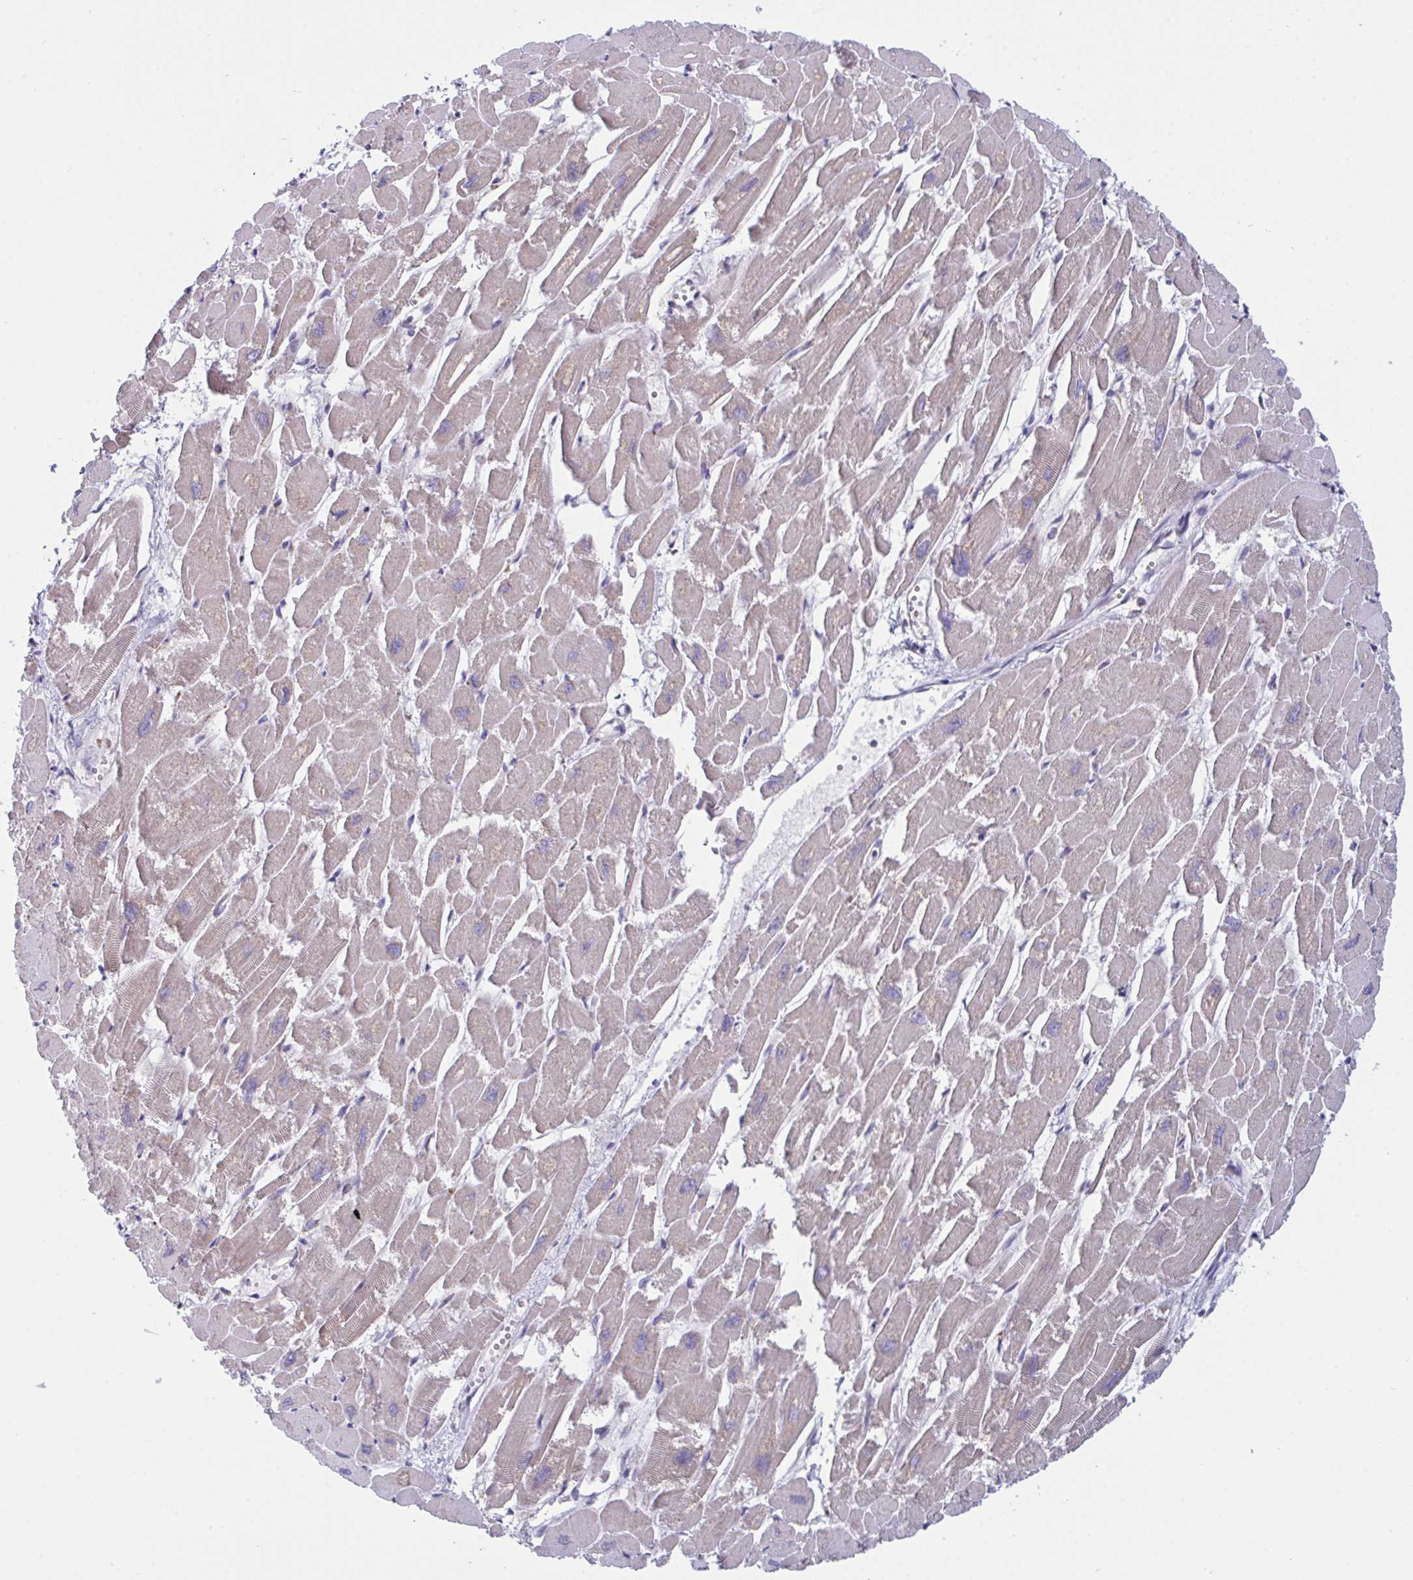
{"staining": {"intensity": "weak", "quantity": "<25%", "location": "cytoplasmic/membranous"}, "tissue": "heart muscle", "cell_type": "Cardiomyocytes", "image_type": "normal", "snomed": [{"axis": "morphology", "description": "Normal tissue, NOS"}, {"axis": "topography", "description": "Heart"}], "caption": "The photomicrograph reveals no staining of cardiomyocytes in benign heart muscle.", "gene": "MYMK", "patient": {"sex": "male", "age": 54}}